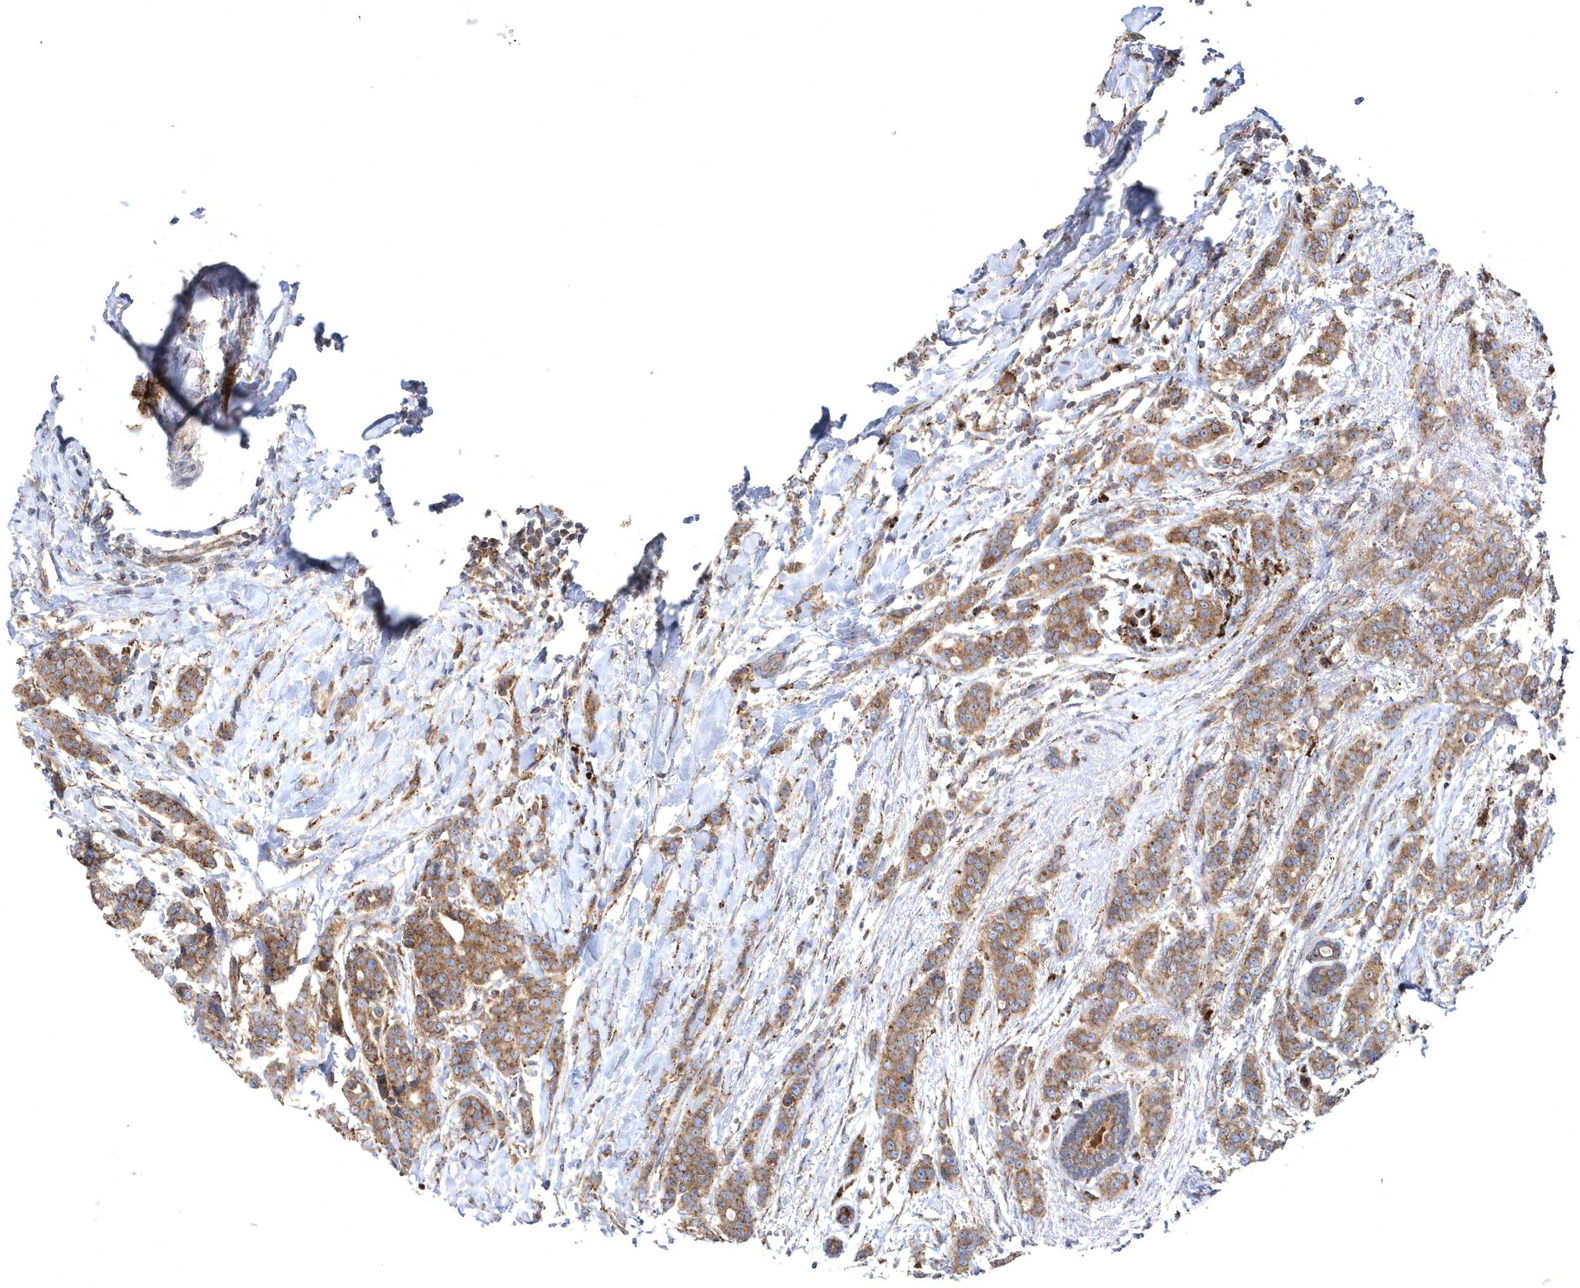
{"staining": {"intensity": "moderate", "quantity": ">75%", "location": "cytoplasmic/membranous"}, "tissue": "breast cancer", "cell_type": "Tumor cells", "image_type": "cancer", "snomed": [{"axis": "morphology", "description": "Lobular carcinoma"}, {"axis": "topography", "description": "Breast"}], "caption": "Breast cancer was stained to show a protein in brown. There is medium levels of moderate cytoplasmic/membranous expression in approximately >75% of tumor cells.", "gene": "COPB2", "patient": {"sex": "female", "age": 51}}